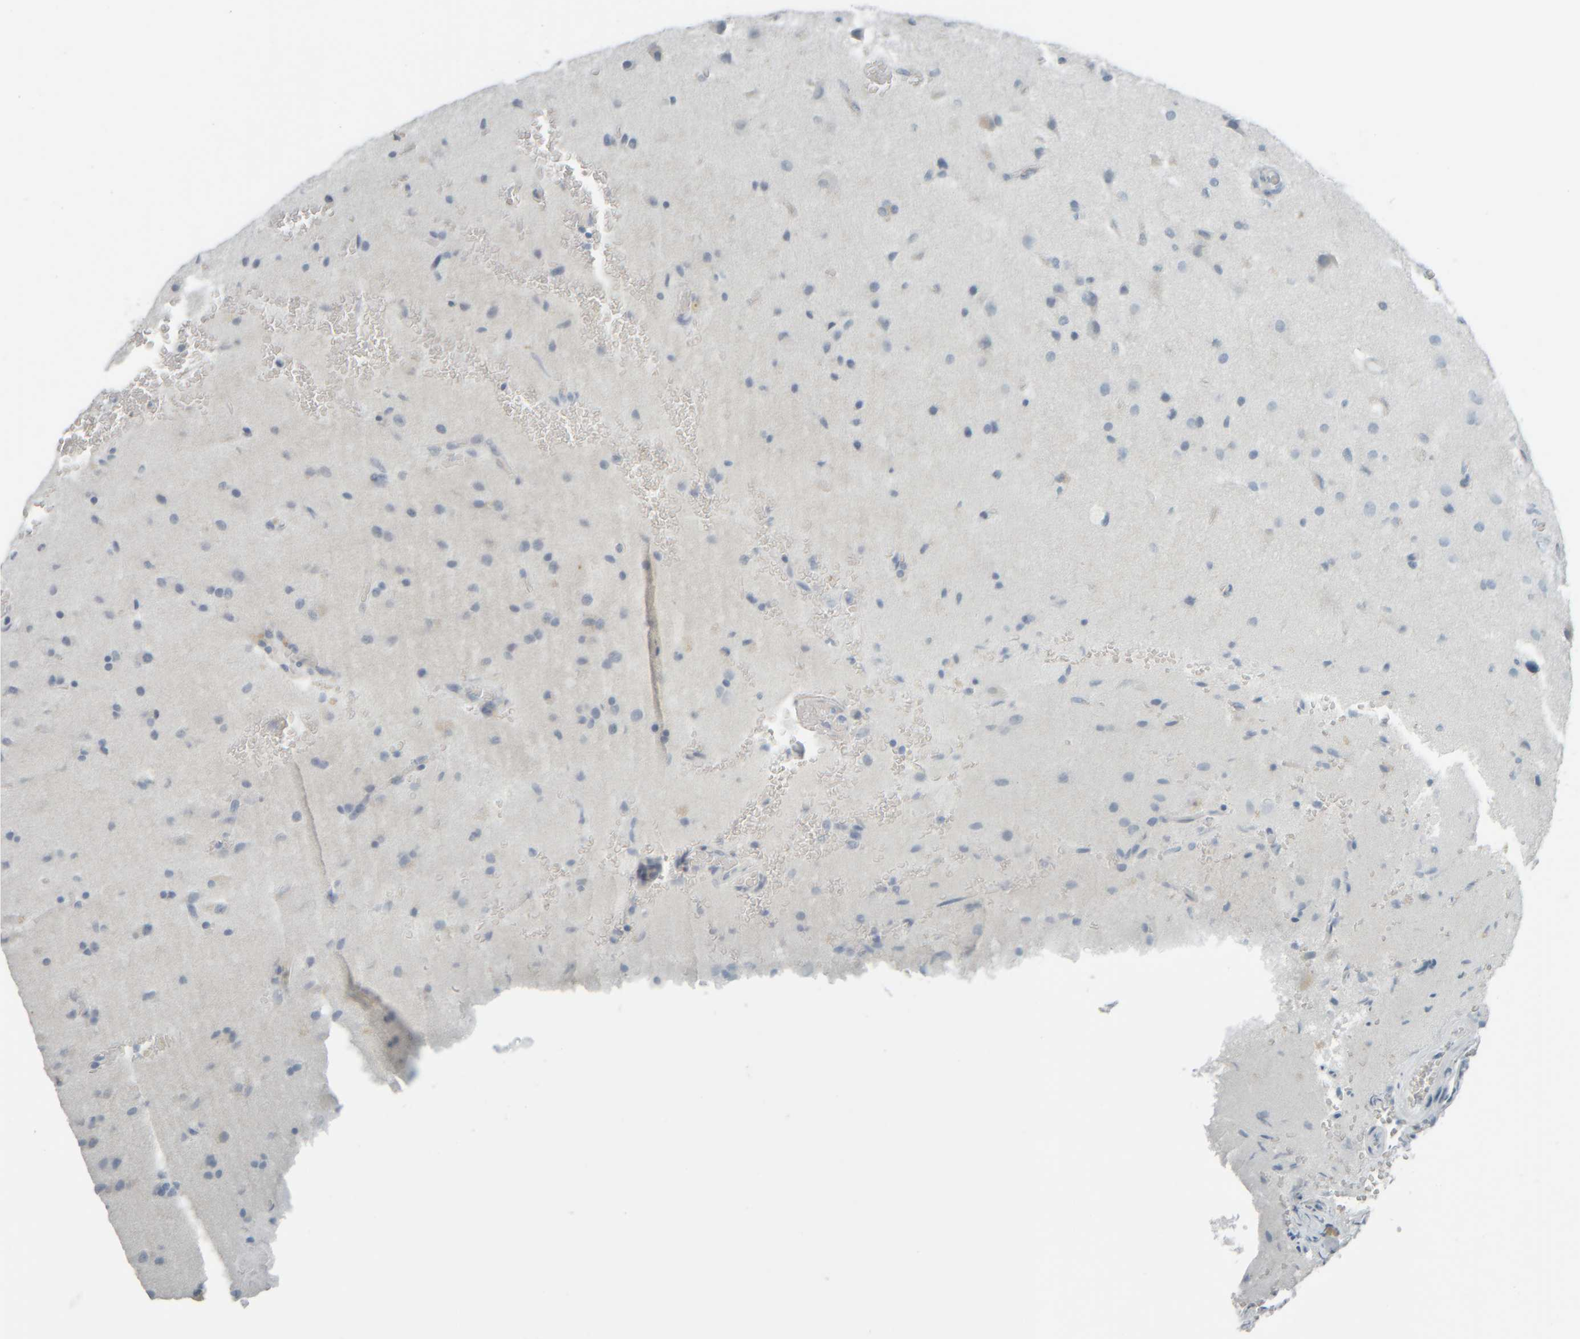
{"staining": {"intensity": "negative", "quantity": "none", "location": "none"}, "tissue": "glioma", "cell_type": "Tumor cells", "image_type": "cancer", "snomed": [{"axis": "morphology", "description": "Normal tissue, NOS"}, {"axis": "morphology", "description": "Glioma, malignant, High grade"}, {"axis": "topography", "description": "Cerebral cortex"}], "caption": "This micrograph is of glioma stained with immunohistochemistry to label a protein in brown with the nuclei are counter-stained blue. There is no expression in tumor cells.", "gene": "TPSAB1", "patient": {"sex": "male", "age": 77}}